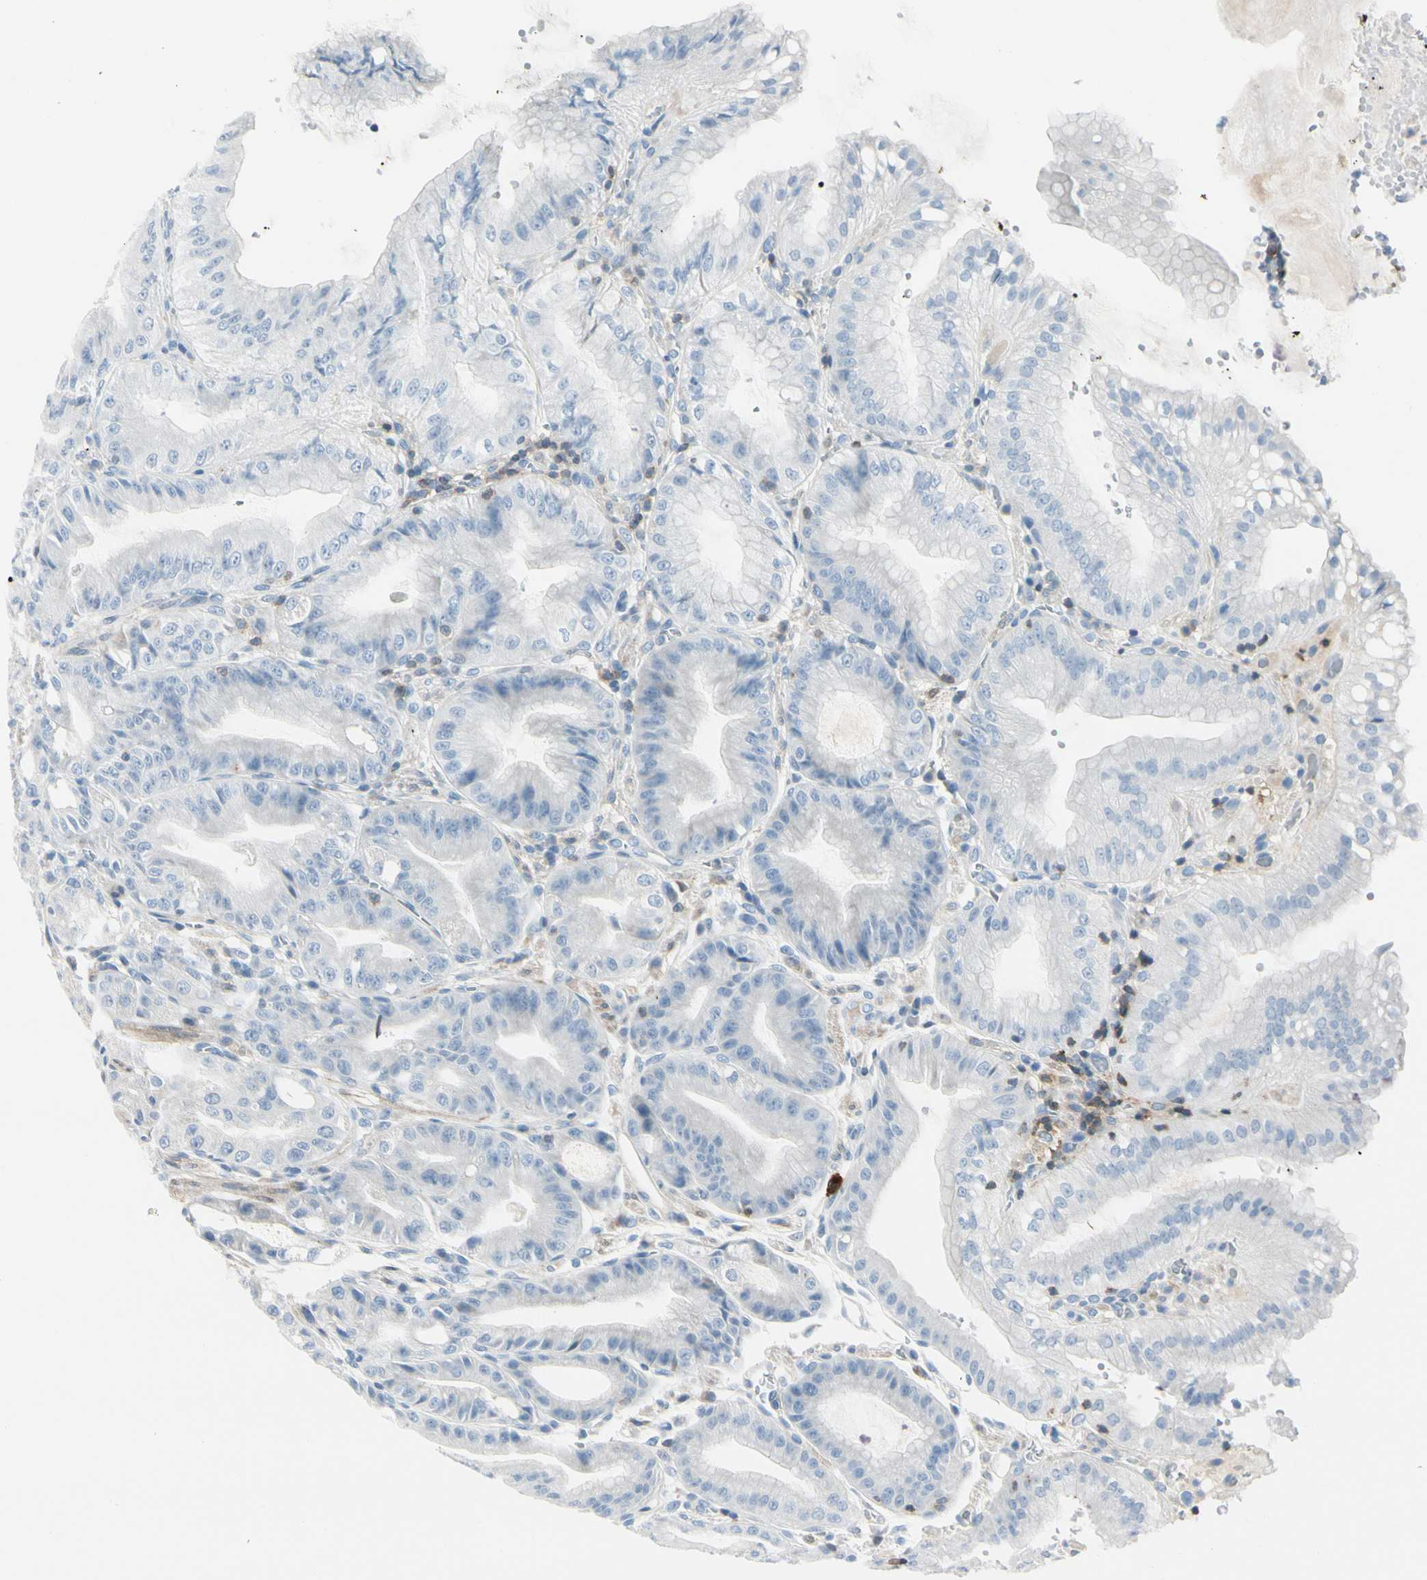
{"staining": {"intensity": "weak", "quantity": "<25%", "location": "cytoplasmic/membranous"}, "tissue": "stomach", "cell_type": "Glandular cells", "image_type": "normal", "snomed": [{"axis": "morphology", "description": "Normal tissue, NOS"}, {"axis": "topography", "description": "Stomach, lower"}], "caption": "This is an immunohistochemistry (IHC) image of normal human stomach. There is no staining in glandular cells.", "gene": "TRAF1", "patient": {"sex": "male", "age": 71}}